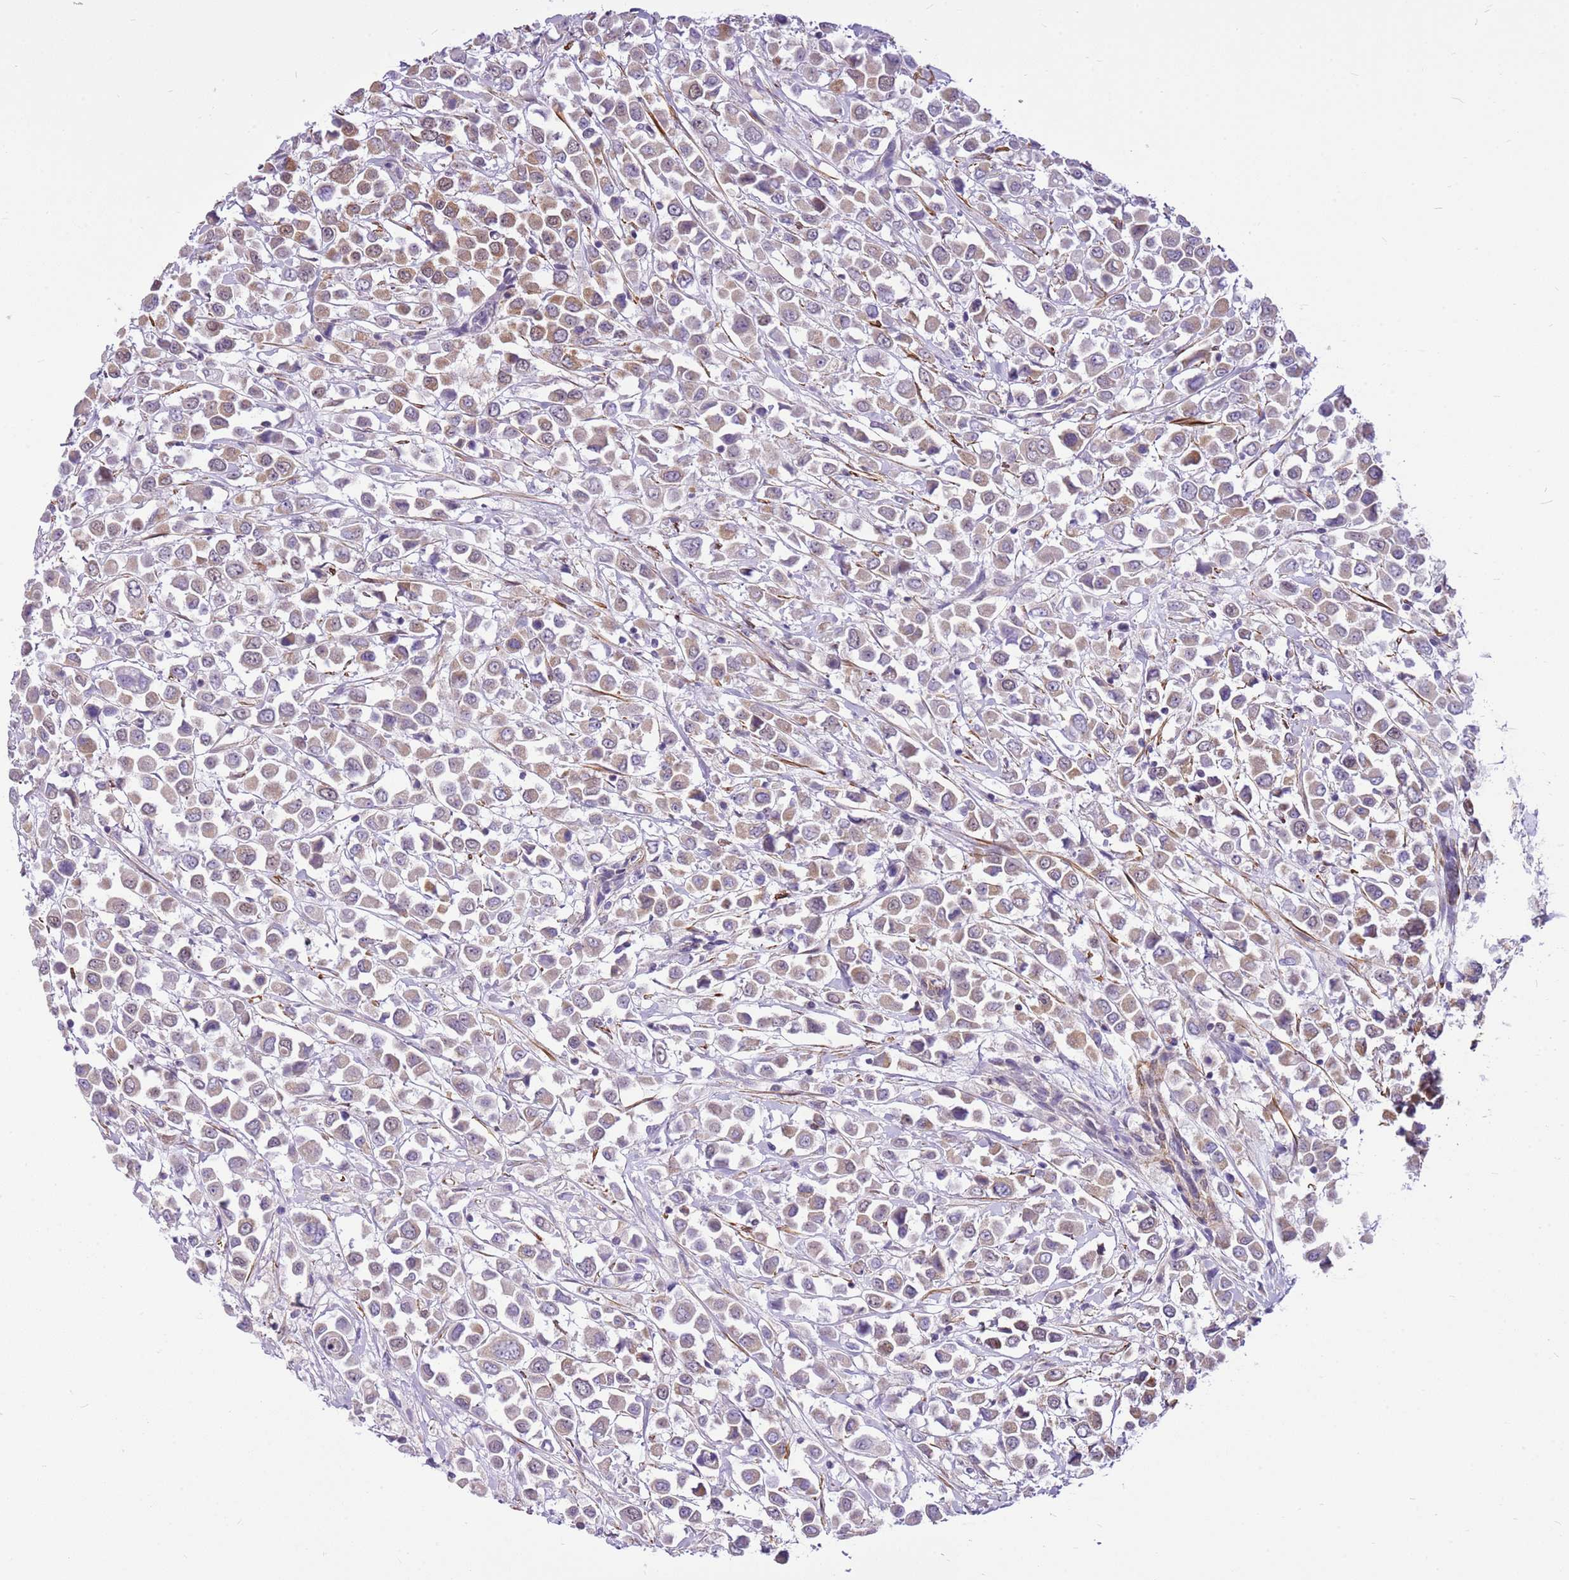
{"staining": {"intensity": "weak", "quantity": ">75%", "location": "cytoplasmic/membranous"}, "tissue": "breast cancer", "cell_type": "Tumor cells", "image_type": "cancer", "snomed": [{"axis": "morphology", "description": "Duct carcinoma"}, {"axis": "topography", "description": "Breast"}], "caption": "Breast cancer (infiltrating ductal carcinoma) stained for a protein (brown) exhibits weak cytoplasmic/membranous positive positivity in about >75% of tumor cells.", "gene": "SMIM4", "patient": {"sex": "female", "age": 61}}